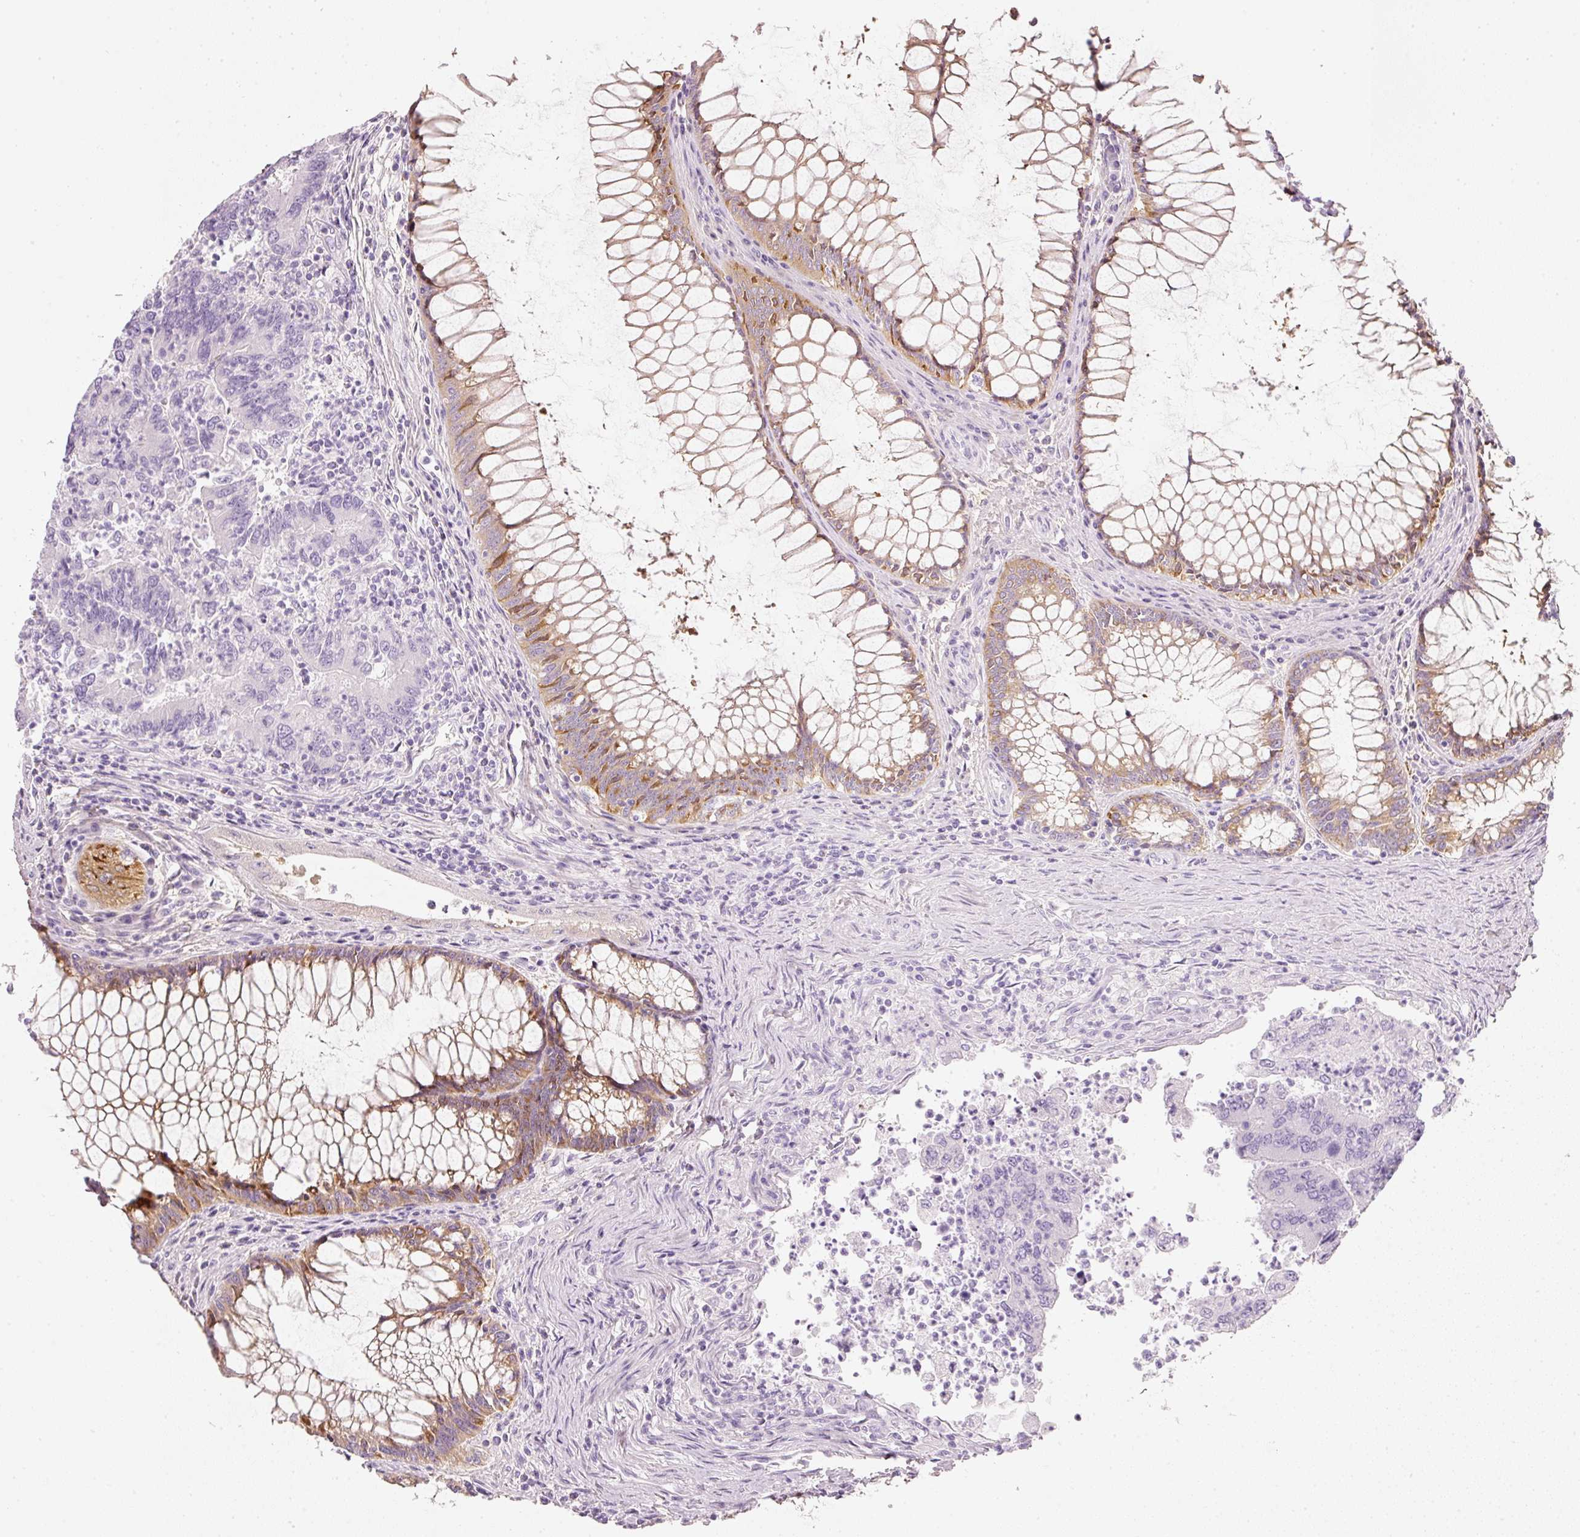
{"staining": {"intensity": "negative", "quantity": "none", "location": "none"}, "tissue": "colorectal cancer", "cell_type": "Tumor cells", "image_type": "cancer", "snomed": [{"axis": "morphology", "description": "Adenocarcinoma, NOS"}, {"axis": "topography", "description": "Colon"}], "caption": "Immunohistochemistry (IHC) photomicrograph of neoplastic tissue: colorectal adenocarcinoma stained with DAB reveals no significant protein positivity in tumor cells. Brightfield microscopy of immunohistochemistry (IHC) stained with DAB (brown) and hematoxylin (blue), captured at high magnification.", "gene": "PDXDC1", "patient": {"sex": "female", "age": 67}}